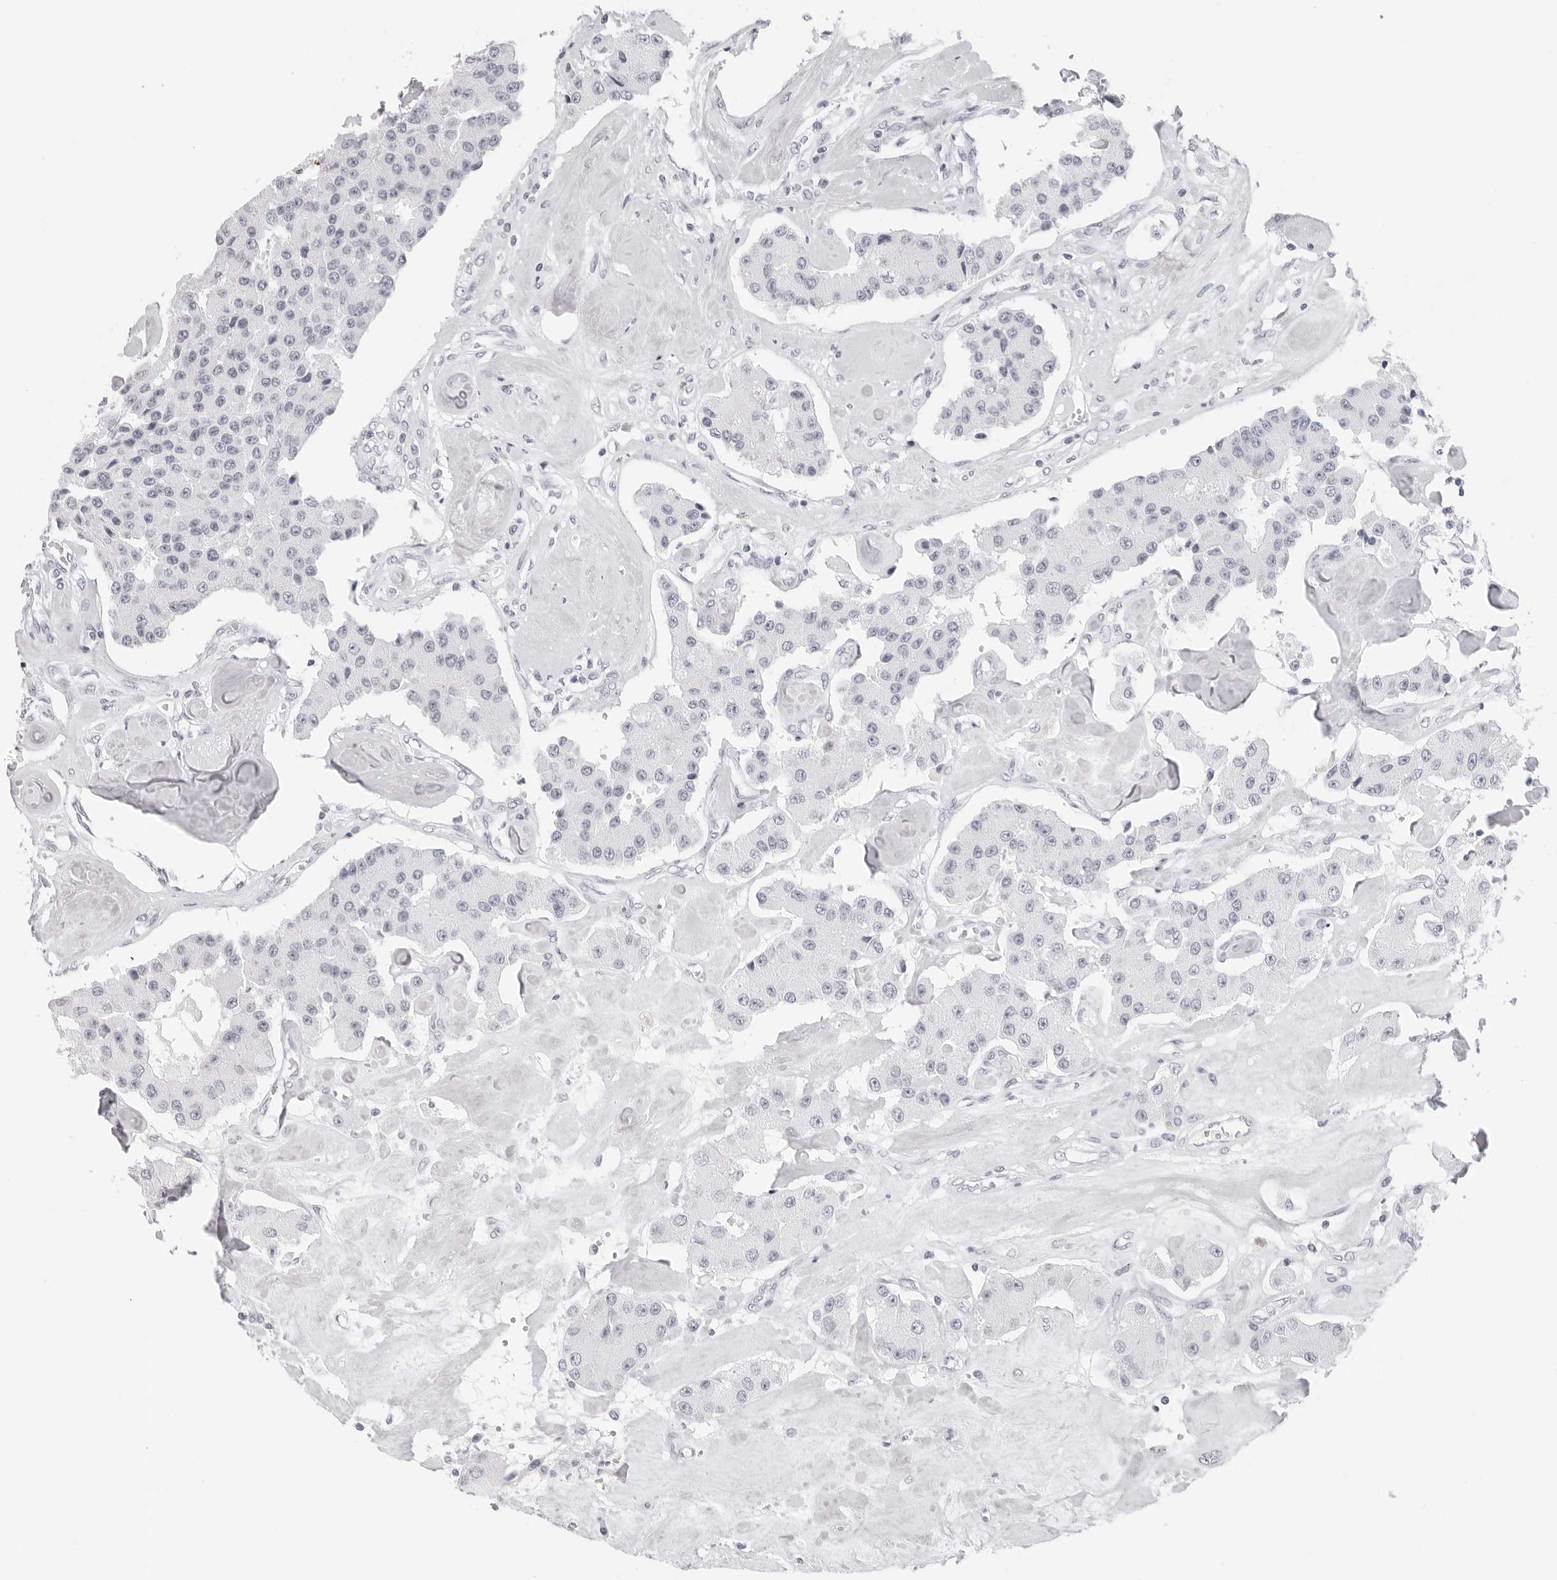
{"staining": {"intensity": "negative", "quantity": "none", "location": "none"}, "tissue": "carcinoid", "cell_type": "Tumor cells", "image_type": "cancer", "snomed": [{"axis": "morphology", "description": "Carcinoid, malignant, NOS"}, {"axis": "topography", "description": "Pancreas"}], "caption": "The image demonstrates no significant positivity in tumor cells of carcinoid.", "gene": "AGMAT", "patient": {"sex": "male", "age": 41}}